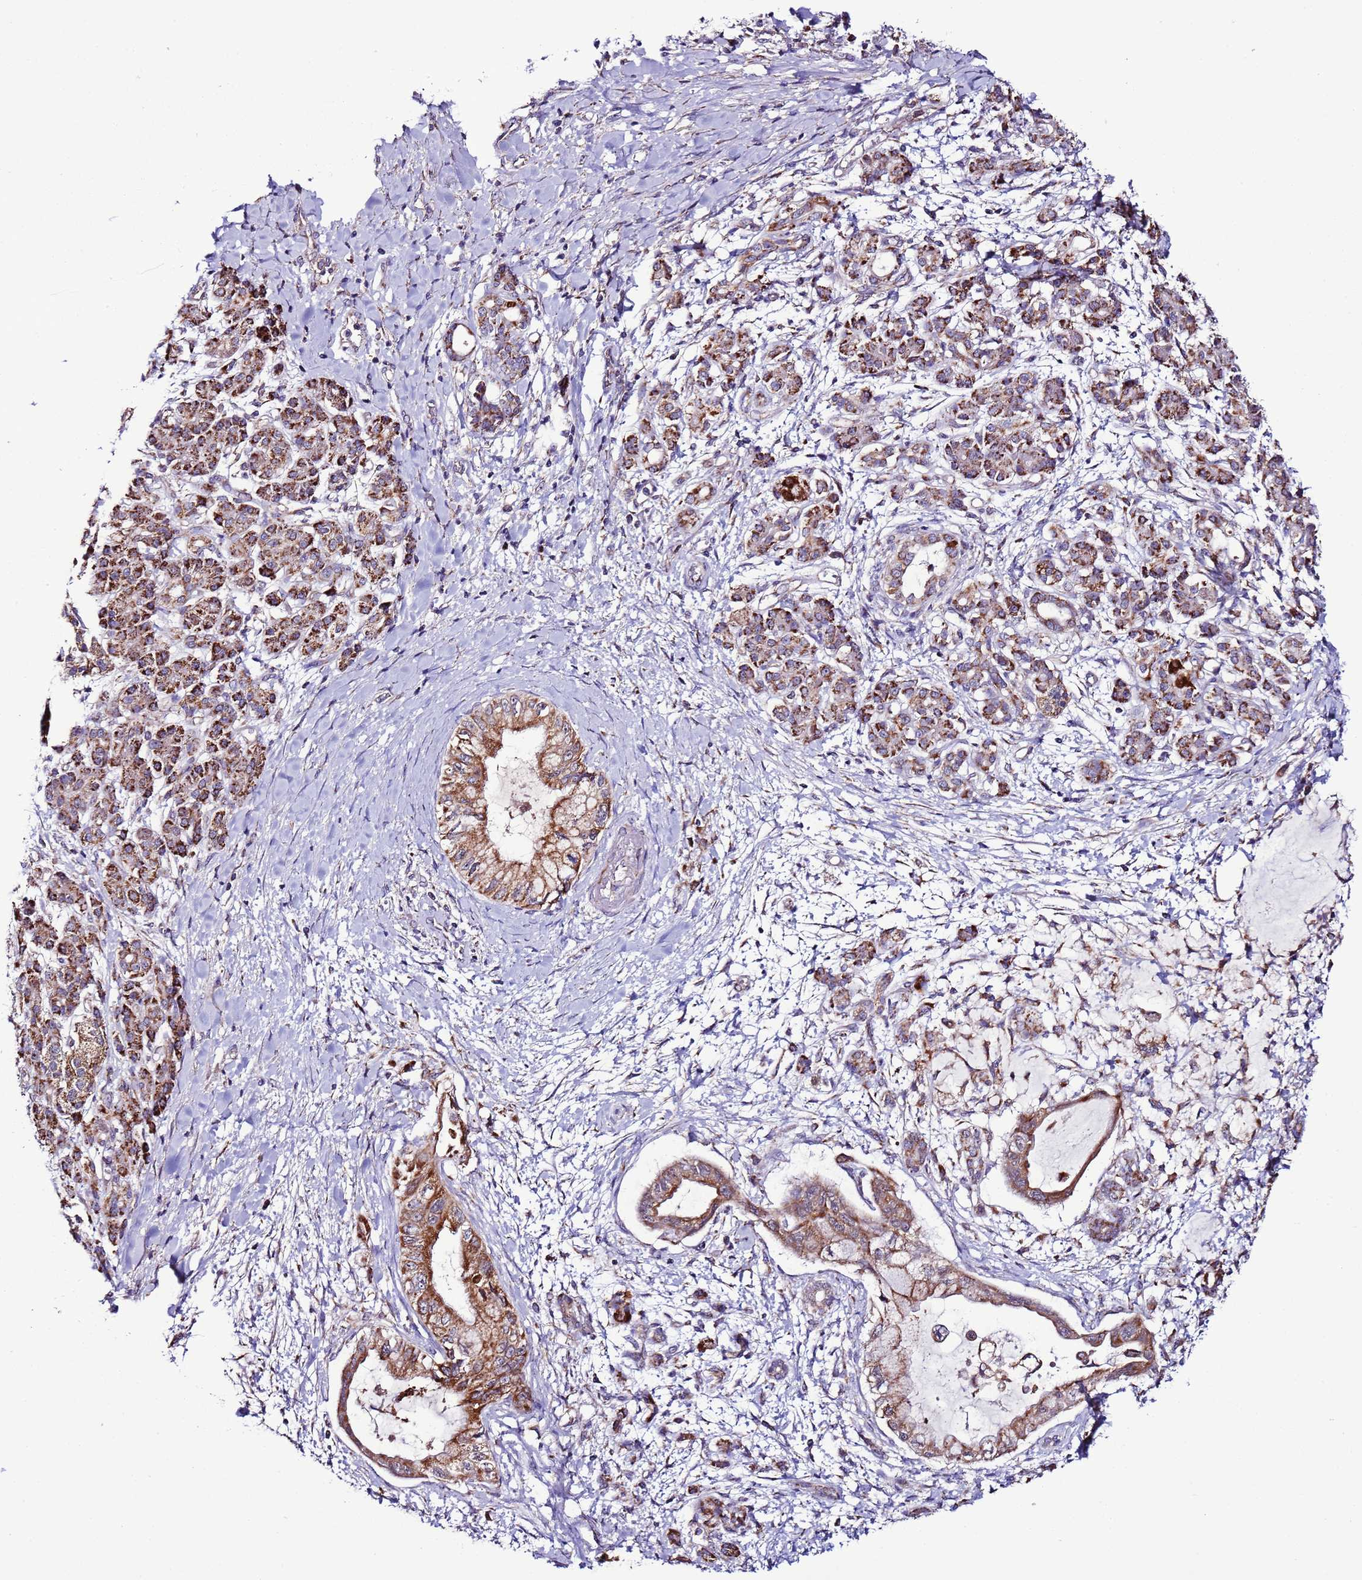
{"staining": {"intensity": "moderate", "quantity": ">75%", "location": "cytoplasmic/membranous"}, "tissue": "pancreatic cancer", "cell_type": "Tumor cells", "image_type": "cancer", "snomed": [{"axis": "morphology", "description": "Adenocarcinoma, NOS"}, {"axis": "topography", "description": "Pancreas"}], "caption": "Tumor cells demonstrate medium levels of moderate cytoplasmic/membranous positivity in about >75% of cells in human pancreatic adenocarcinoma. Immunohistochemistry stains the protein of interest in brown and the nuclei are stained blue.", "gene": "UEVLD", "patient": {"sex": "male", "age": 48}}